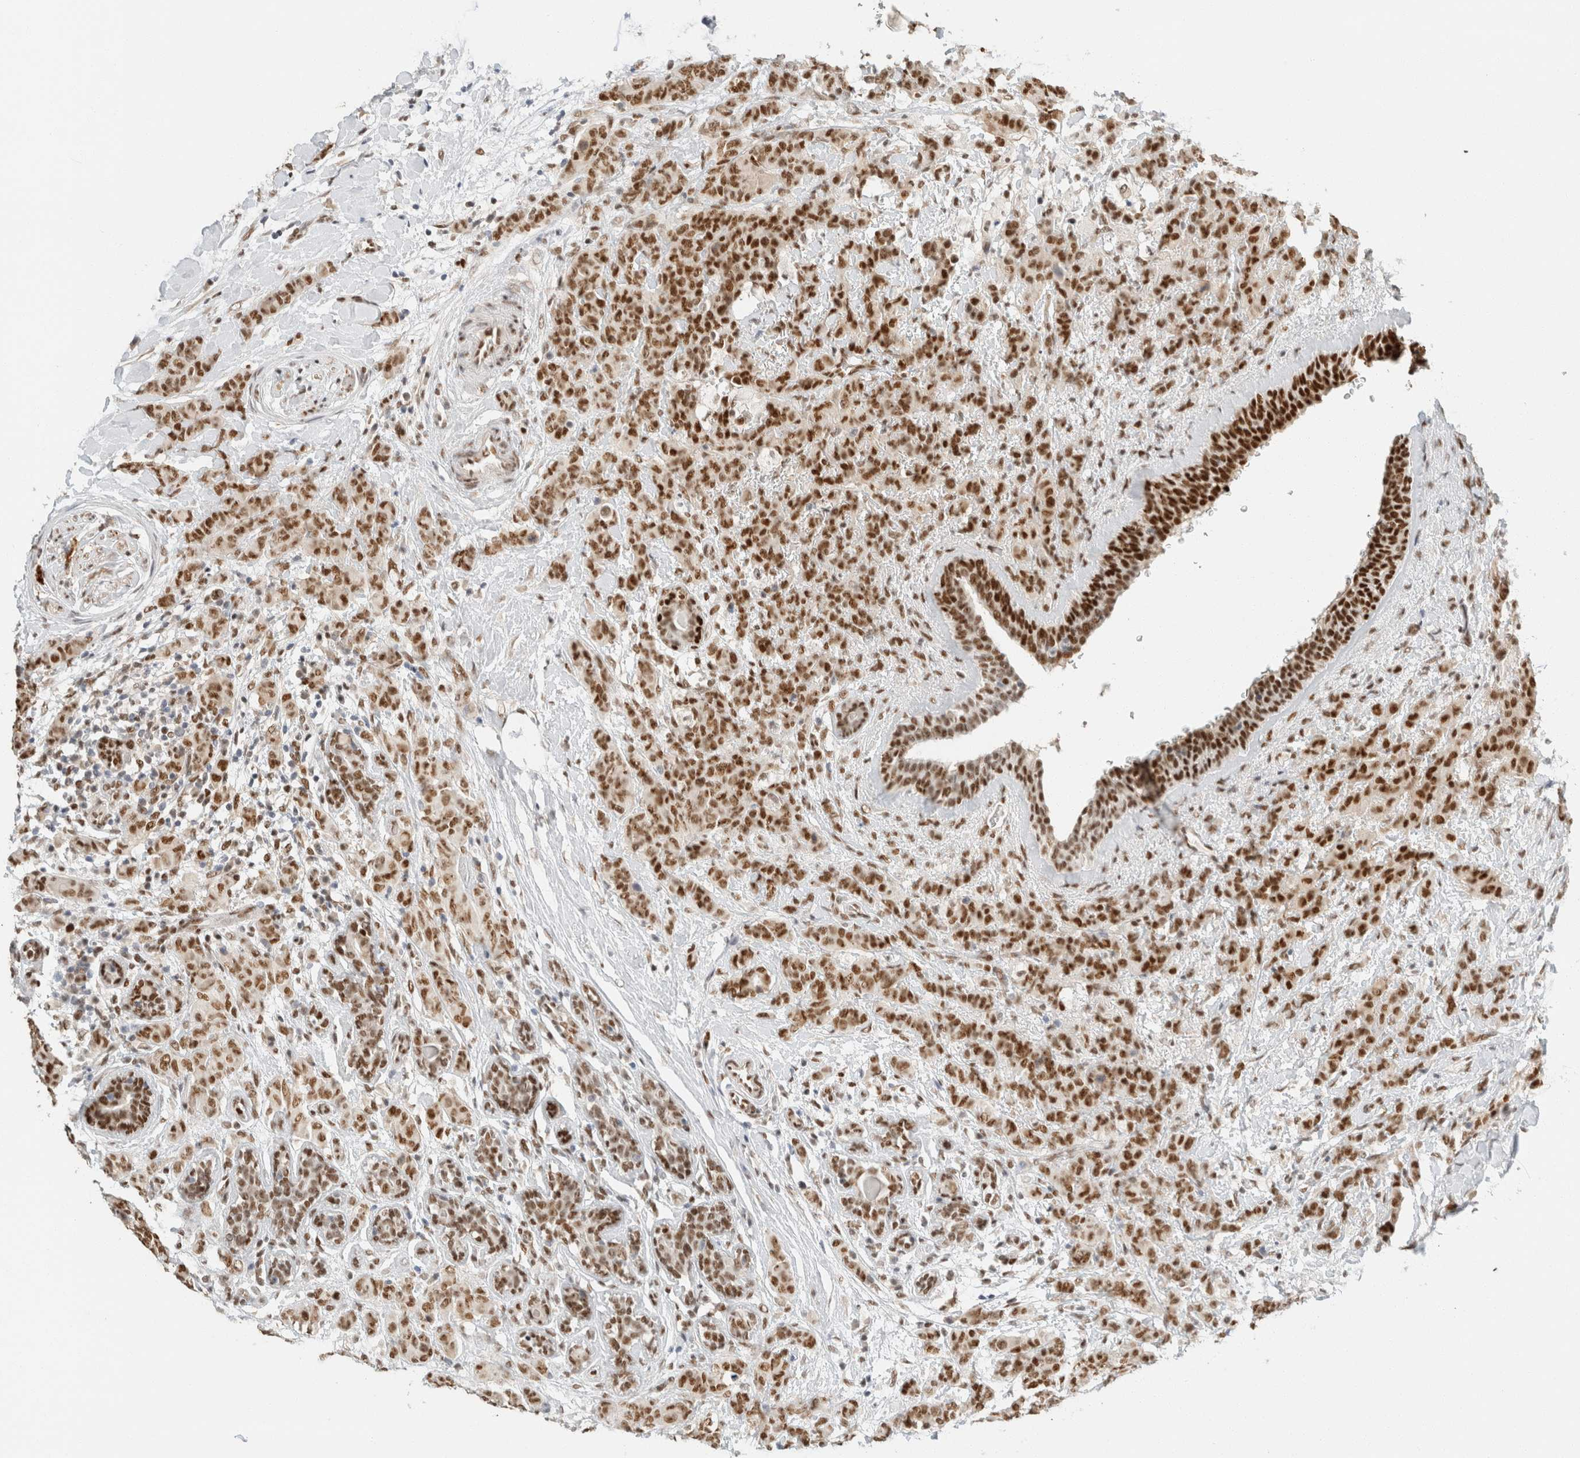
{"staining": {"intensity": "strong", "quantity": ">75%", "location": "nuclear"}, "tissue": "breast cancer", "cell_type": "Tumor cells", "image_type": "cancer", "snomed": [{"axis": "morphology", "description": "Normal tissue, NOS"}, {"axis": "morphology", "description": "Duct carcinoma"}, {"axis": "topography", "description": "Breast"}], "caption": "Protein staining of breast invasive ductal carcinoma tissue exhibits strong nuclear staining in about >75% of tumor cells.", "gene": "ZNF768", "patient": {"sex": "female", "age": 40}}